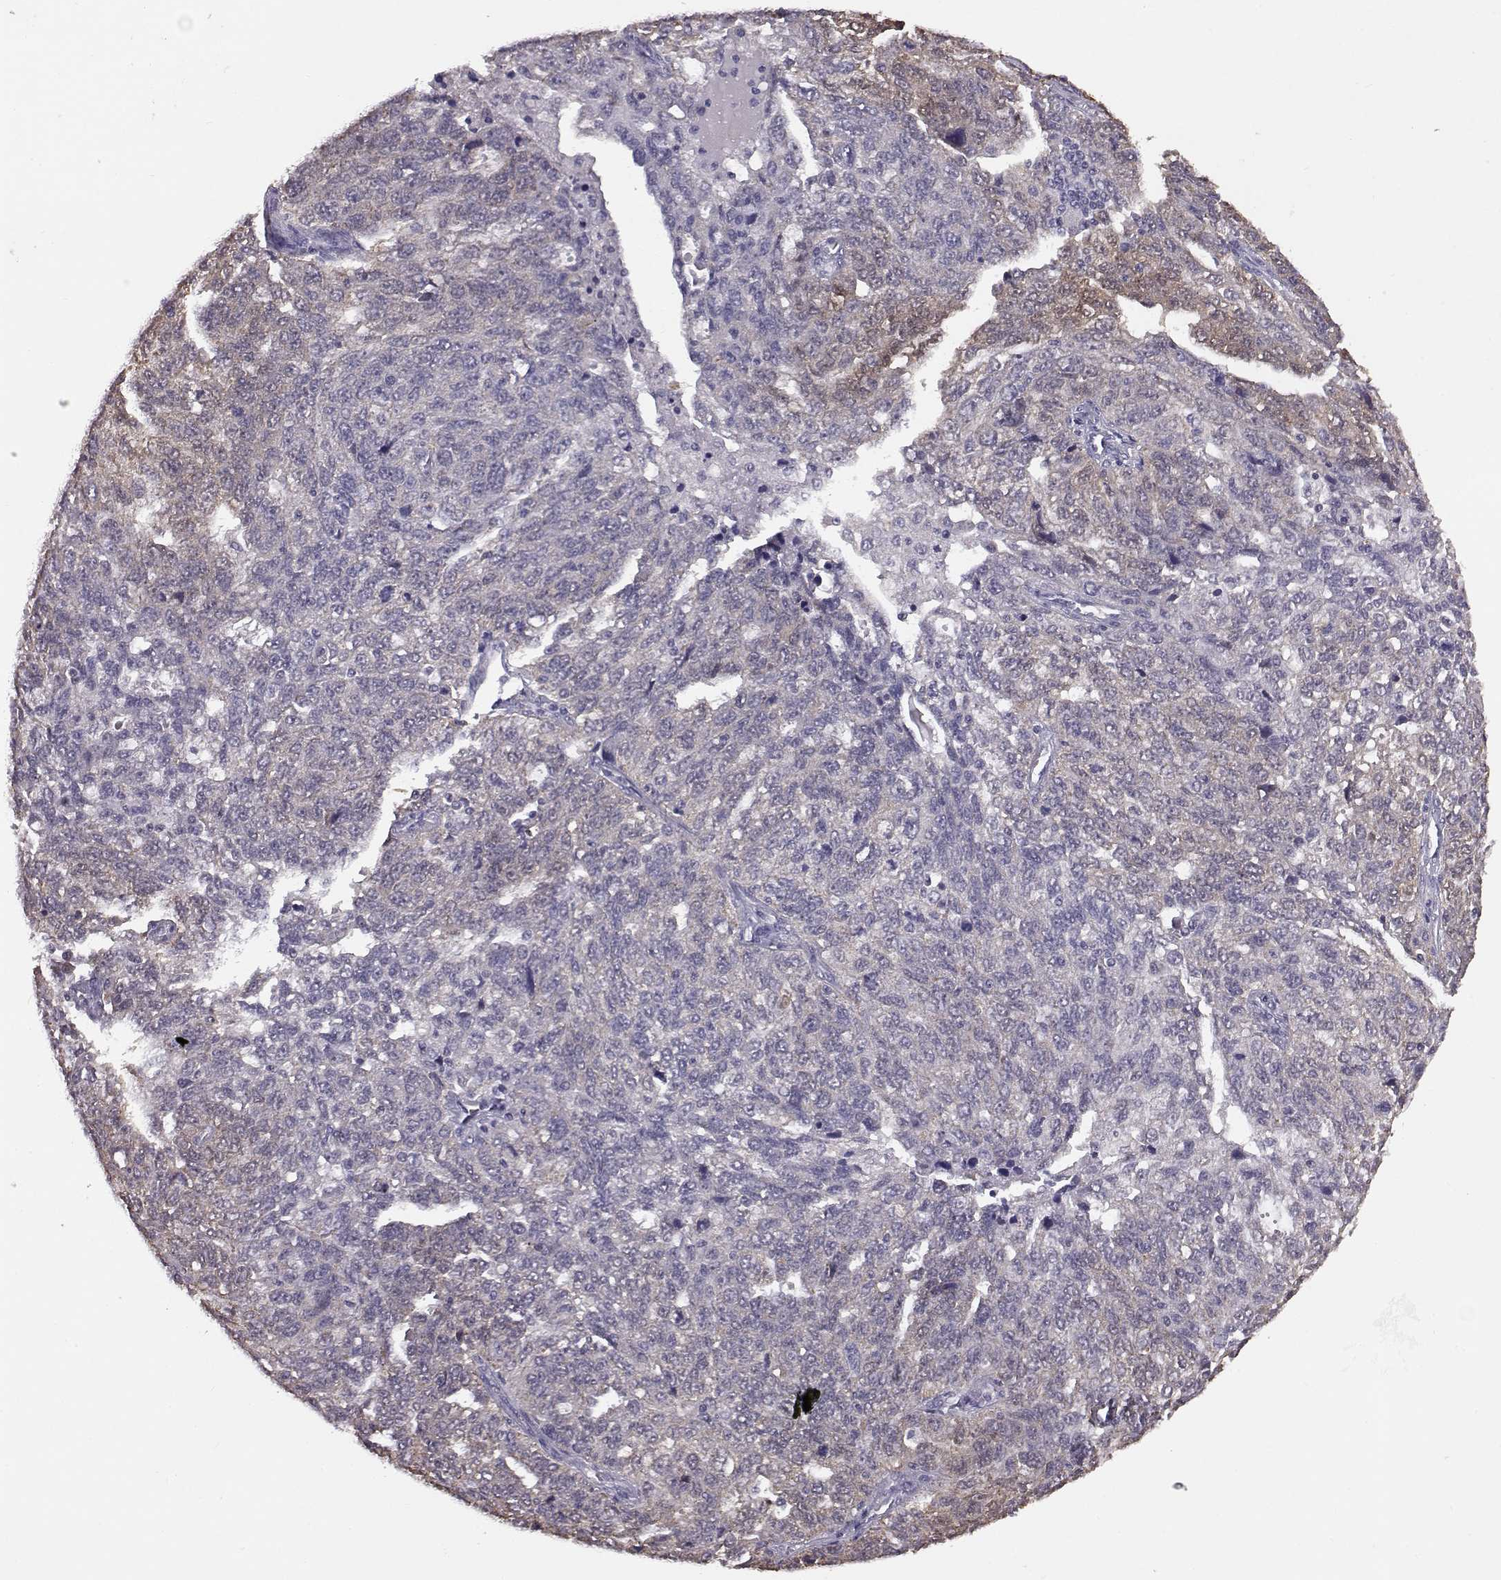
{"staining": {"intensity": "negative", "quantity": "none", "location": "none"}, "tissue": "ovarian cancer", "cell_type": "Tumor cells", "image_type": "cancer", "snomed": [{"axis": "morphology", "description": "Cystadenocarcinoma, serous, NOS"}, {"axis": "topography", "description": "Ovary"}], "caption": "Immunohistochemical staining of human ovarian serous cystadenocarcinoma demonstrates no significant staining in tumor cells. Brightfield microscopy of IHC stained with DAB (brown) and hematoxylin (blue), captured at high magnification.", "gene": "ALDH3A1", "patient": {"sex": "female", "age": 71}}